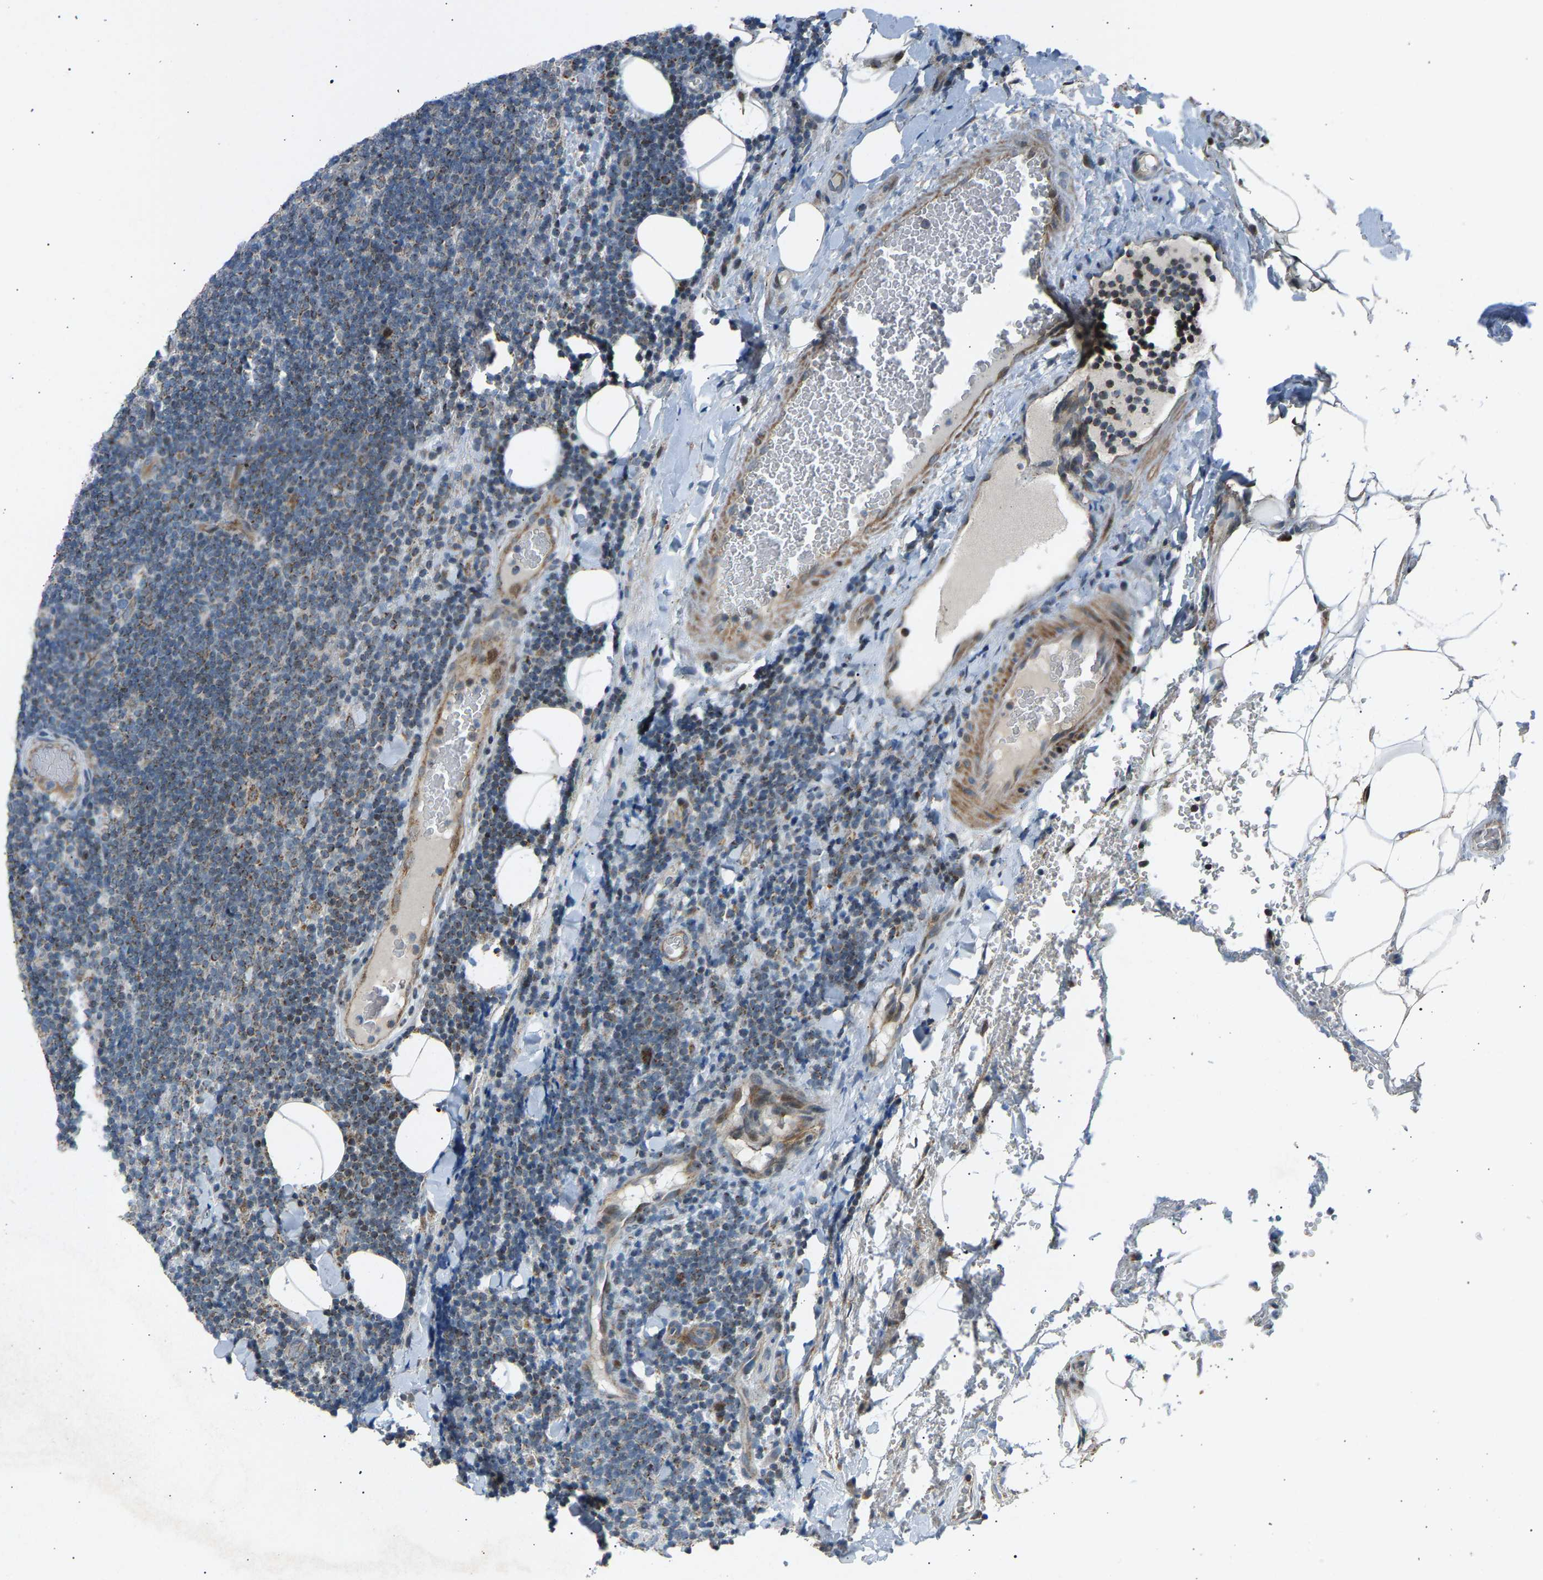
{"staining": {"intensity": "weak", "quantity": "<25%", "location": "cytoplasmic/membranous"}, "tissue": "lymphoma", "cell_type": "Tumor cells", "image_type": "cancer", "snomed": [{"axis": "morphology", "description": "Malignant lymphoma, non-Hodgkin's type, Low grade"}, {"axis": "topography", "description": "Lymph node"}], "caption": "An image of low-grade malignant lymphoma, non-Hodgkin's type stained for a protein reveals no brown staining in tumor cells.", "gene": "VPS41", "patient": {"sex": "male", "age": 66}}